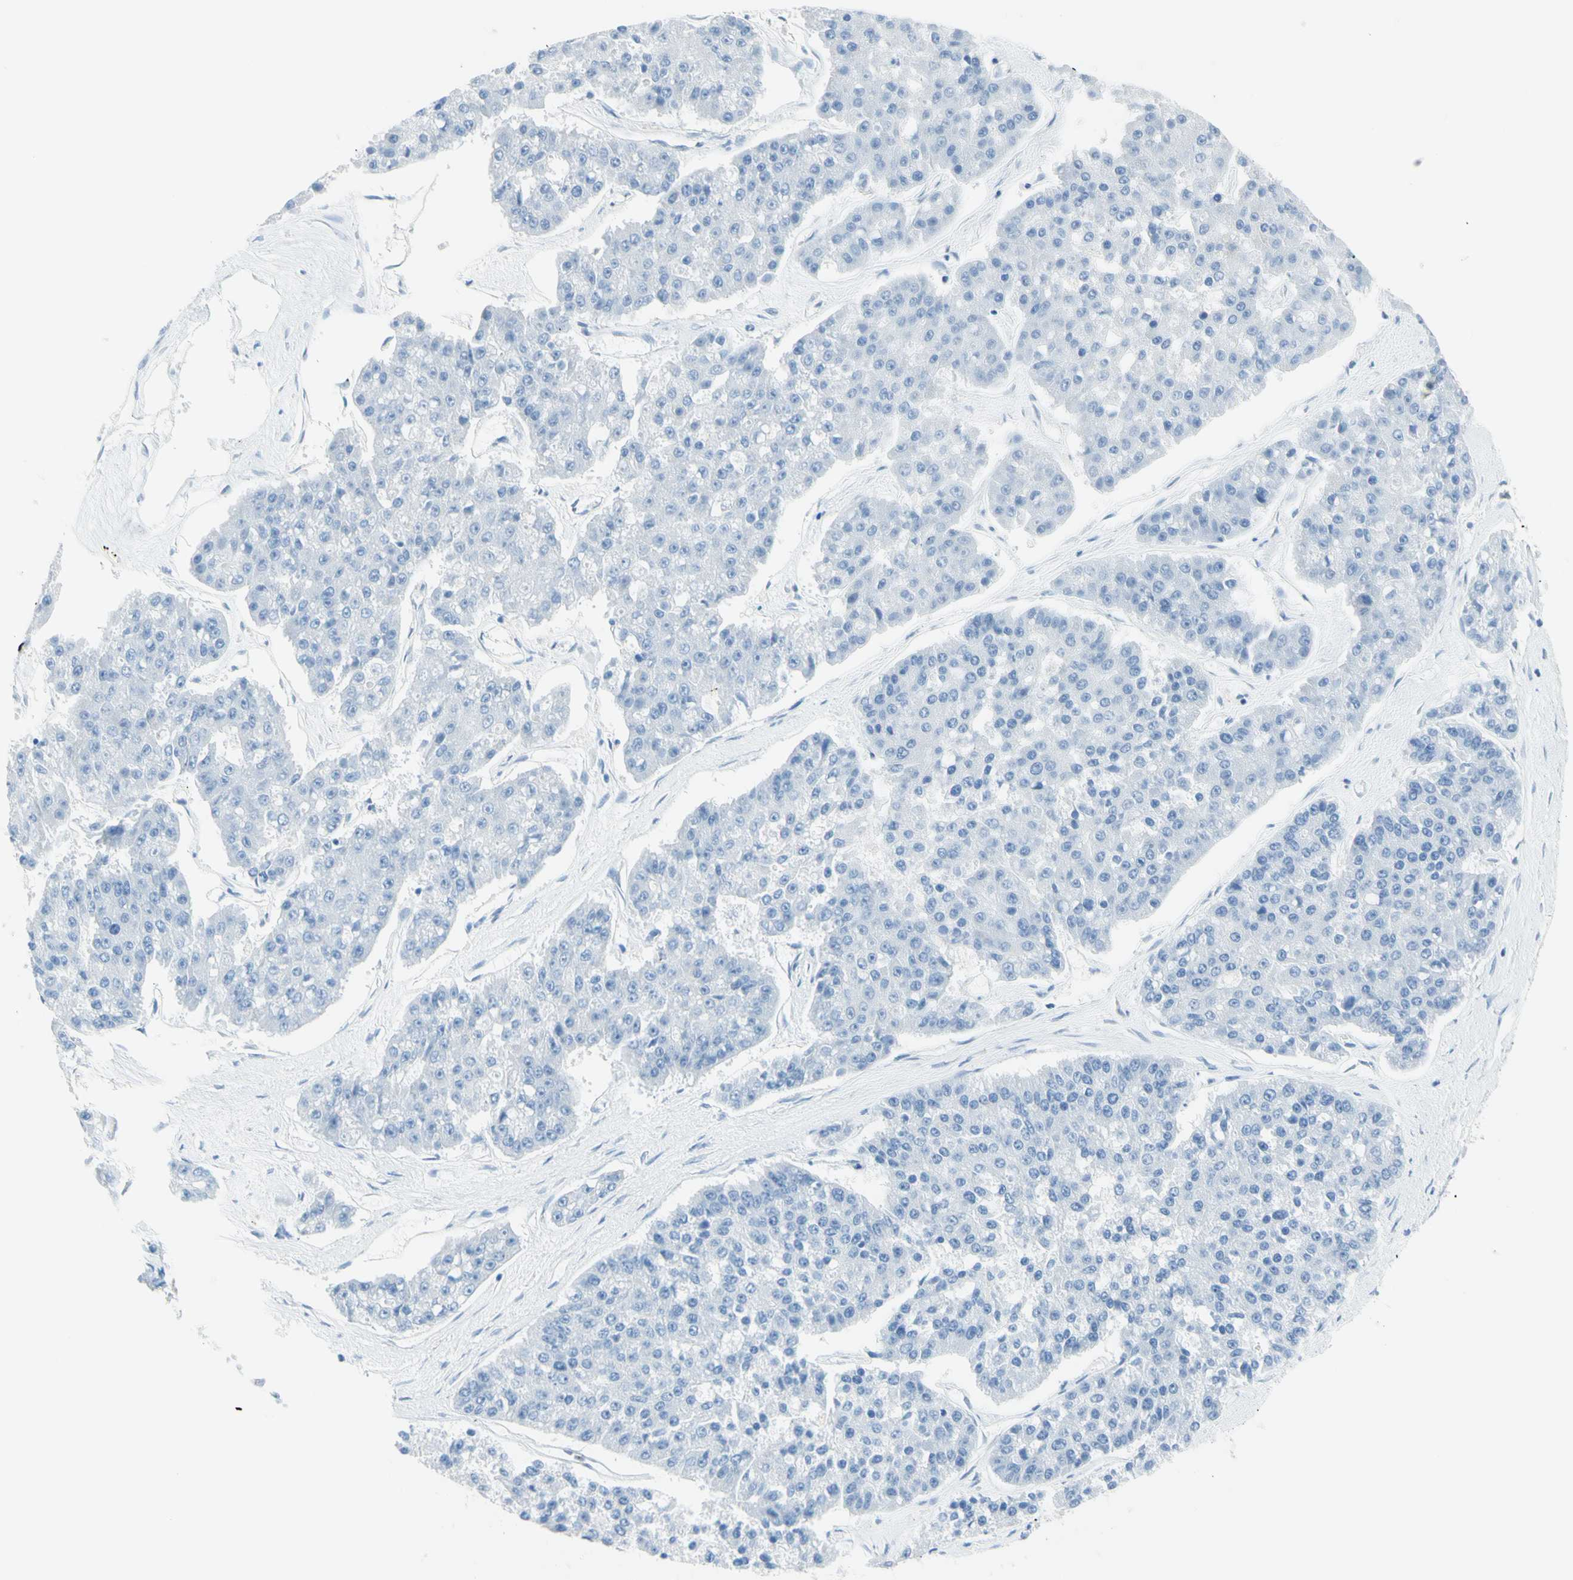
{"staining": {"intensity": "negative", "quantity": "none", "location": "none"}, "tissue": "pancreatic cancer", "cell_type": "Tumor cells", "image_type": "cancer", "snomed": [{"axis": "morphology", "description": "Adenocarcinoma, NOS"}, {"axis": "topography", "description": "Pancreas"}], "caption": "The micrograph displays no staining of tumor cells in pancreatic cancer (adenocarcinoma).", "gene": "CYSLTR1", "patient": {"sex": "male", "age": 50}}